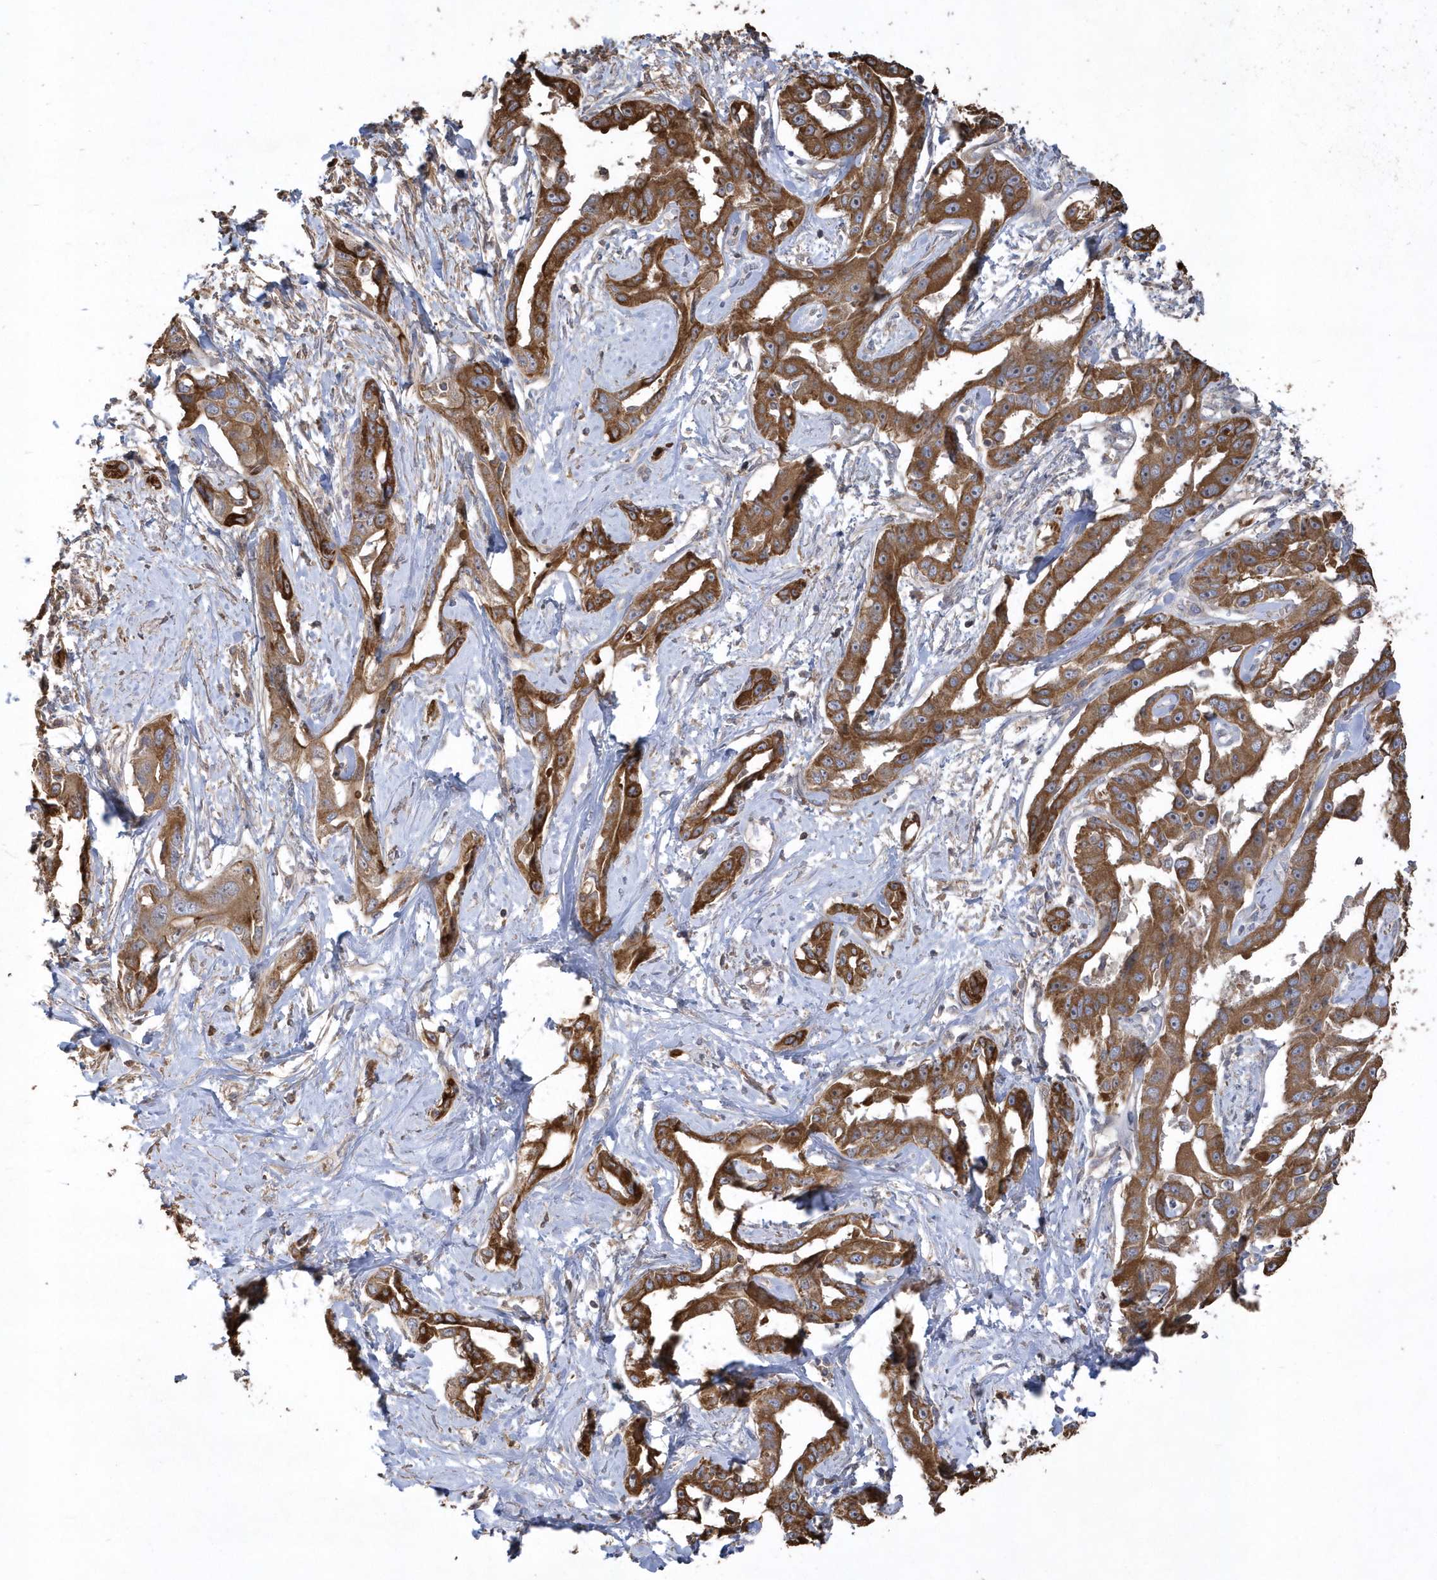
{"staining": {"intensity": "moderate", "quantity": ">75%", "location": "cytoplasmic/membranous"}, "tissue": "liver cancer", "cell_type": "Tumor cells", "image_type": "cancer", "snomed": [{"axis": "morphology", "description": "Cholangiocarcinoma"}, {"axis": "topography", "description": "Liver"}], "caption": "Immunohistochemical staining of human liver cancer (cholangiocarcinoma) shows medium levels of moderate cytoplasmic/membranous staining in about >75% of tumor cells.", "gene": "SENP8", "patient": {"sex": "male", "age": 59}}